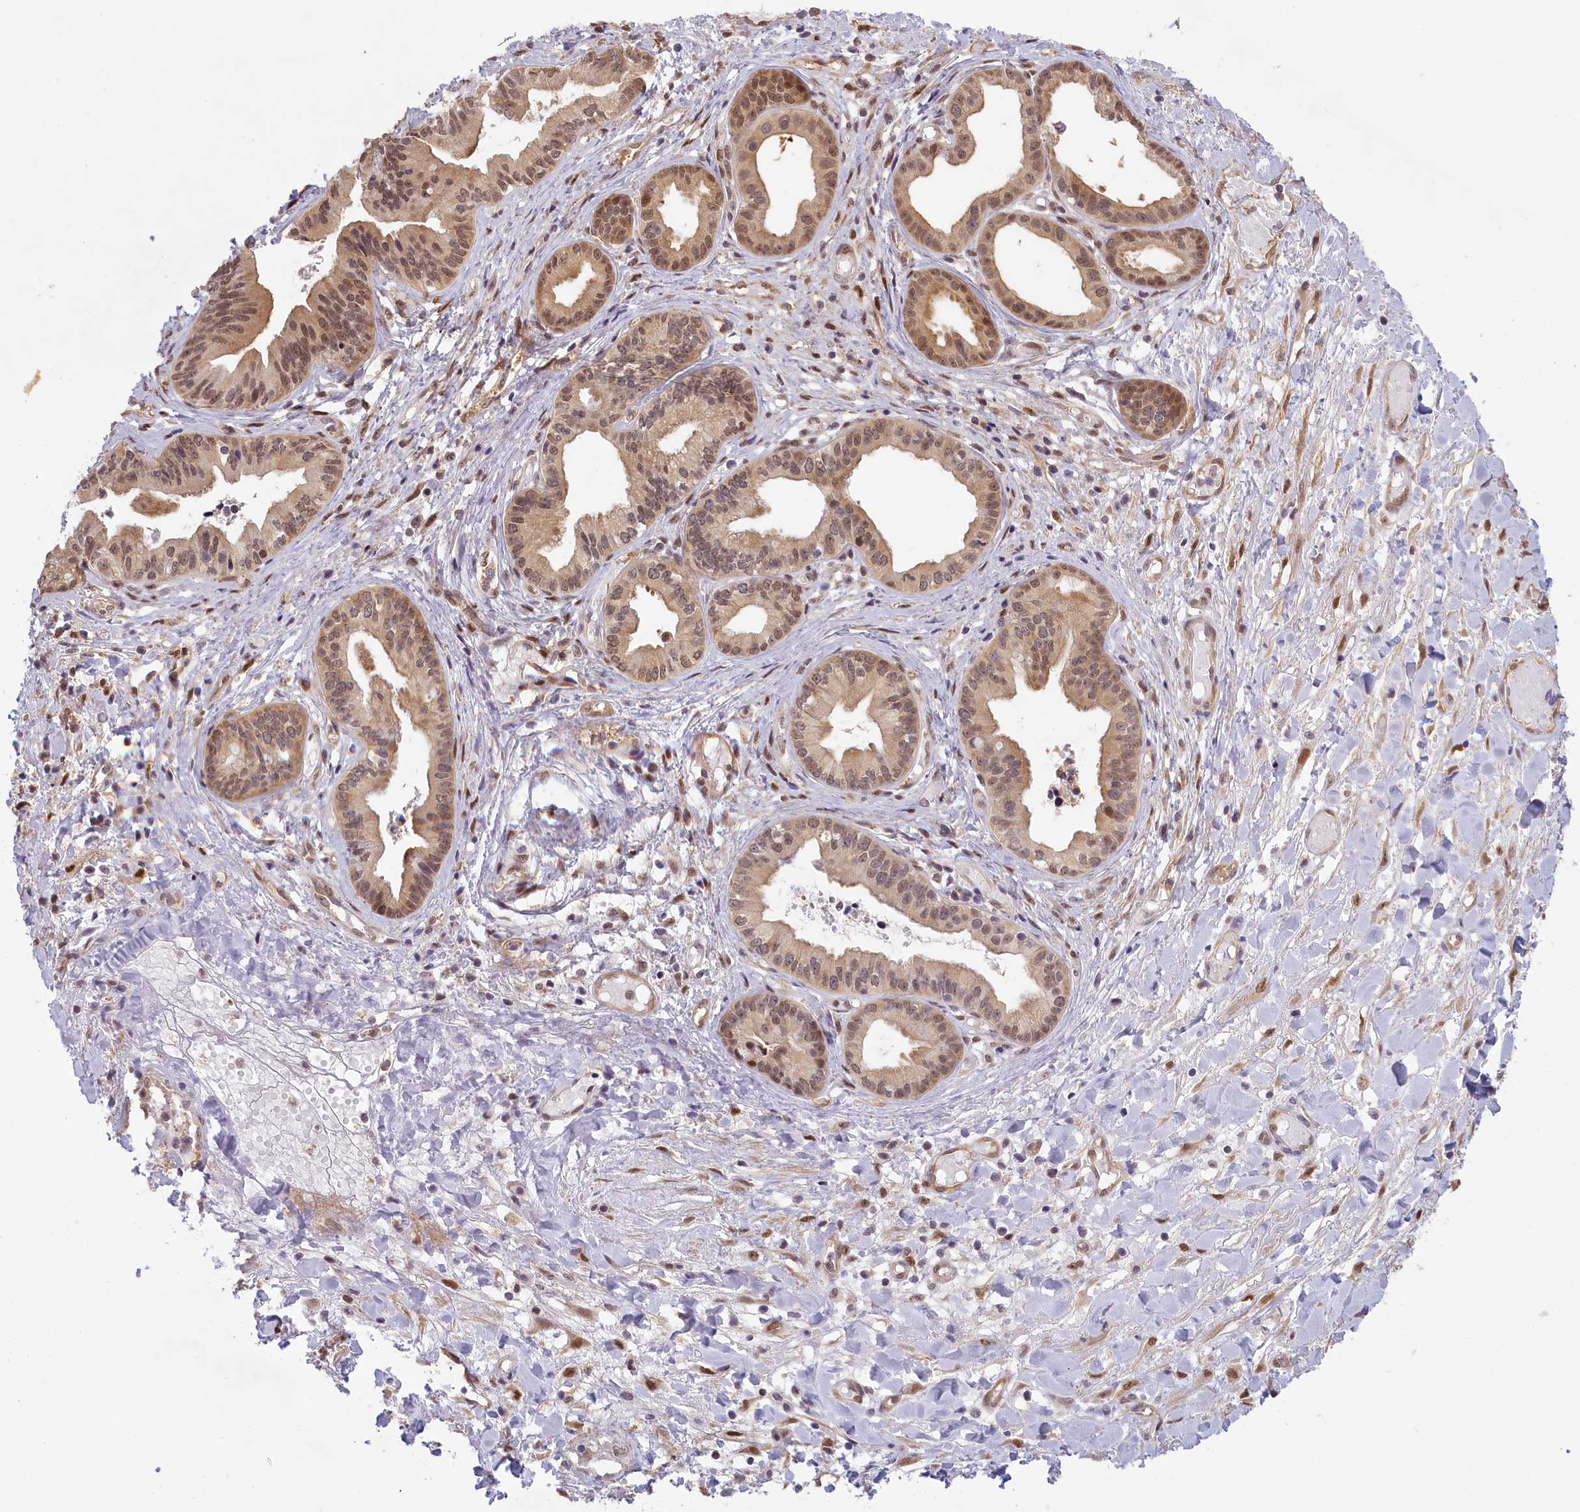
{"staining": {"intensity": "moderate", "quantity": ">75%", "location": "nuclear"}, "tissue": "pancreatic cancer", "cell_type": "Tumor cells", "image_type": "cancer", "snomed": [{"axis": "morphology", "description": "Adenocarcinoma, NOS"}, {"axis": "topography", "description": "Pancreas"}], "caption": "Protein analysis of pancreatic cancer tissue exhibits moderate nuclear positivity in about >75% of tumor cells.", "gene": "C19orf44", "patient": {"sex": "female", "age": 50}}